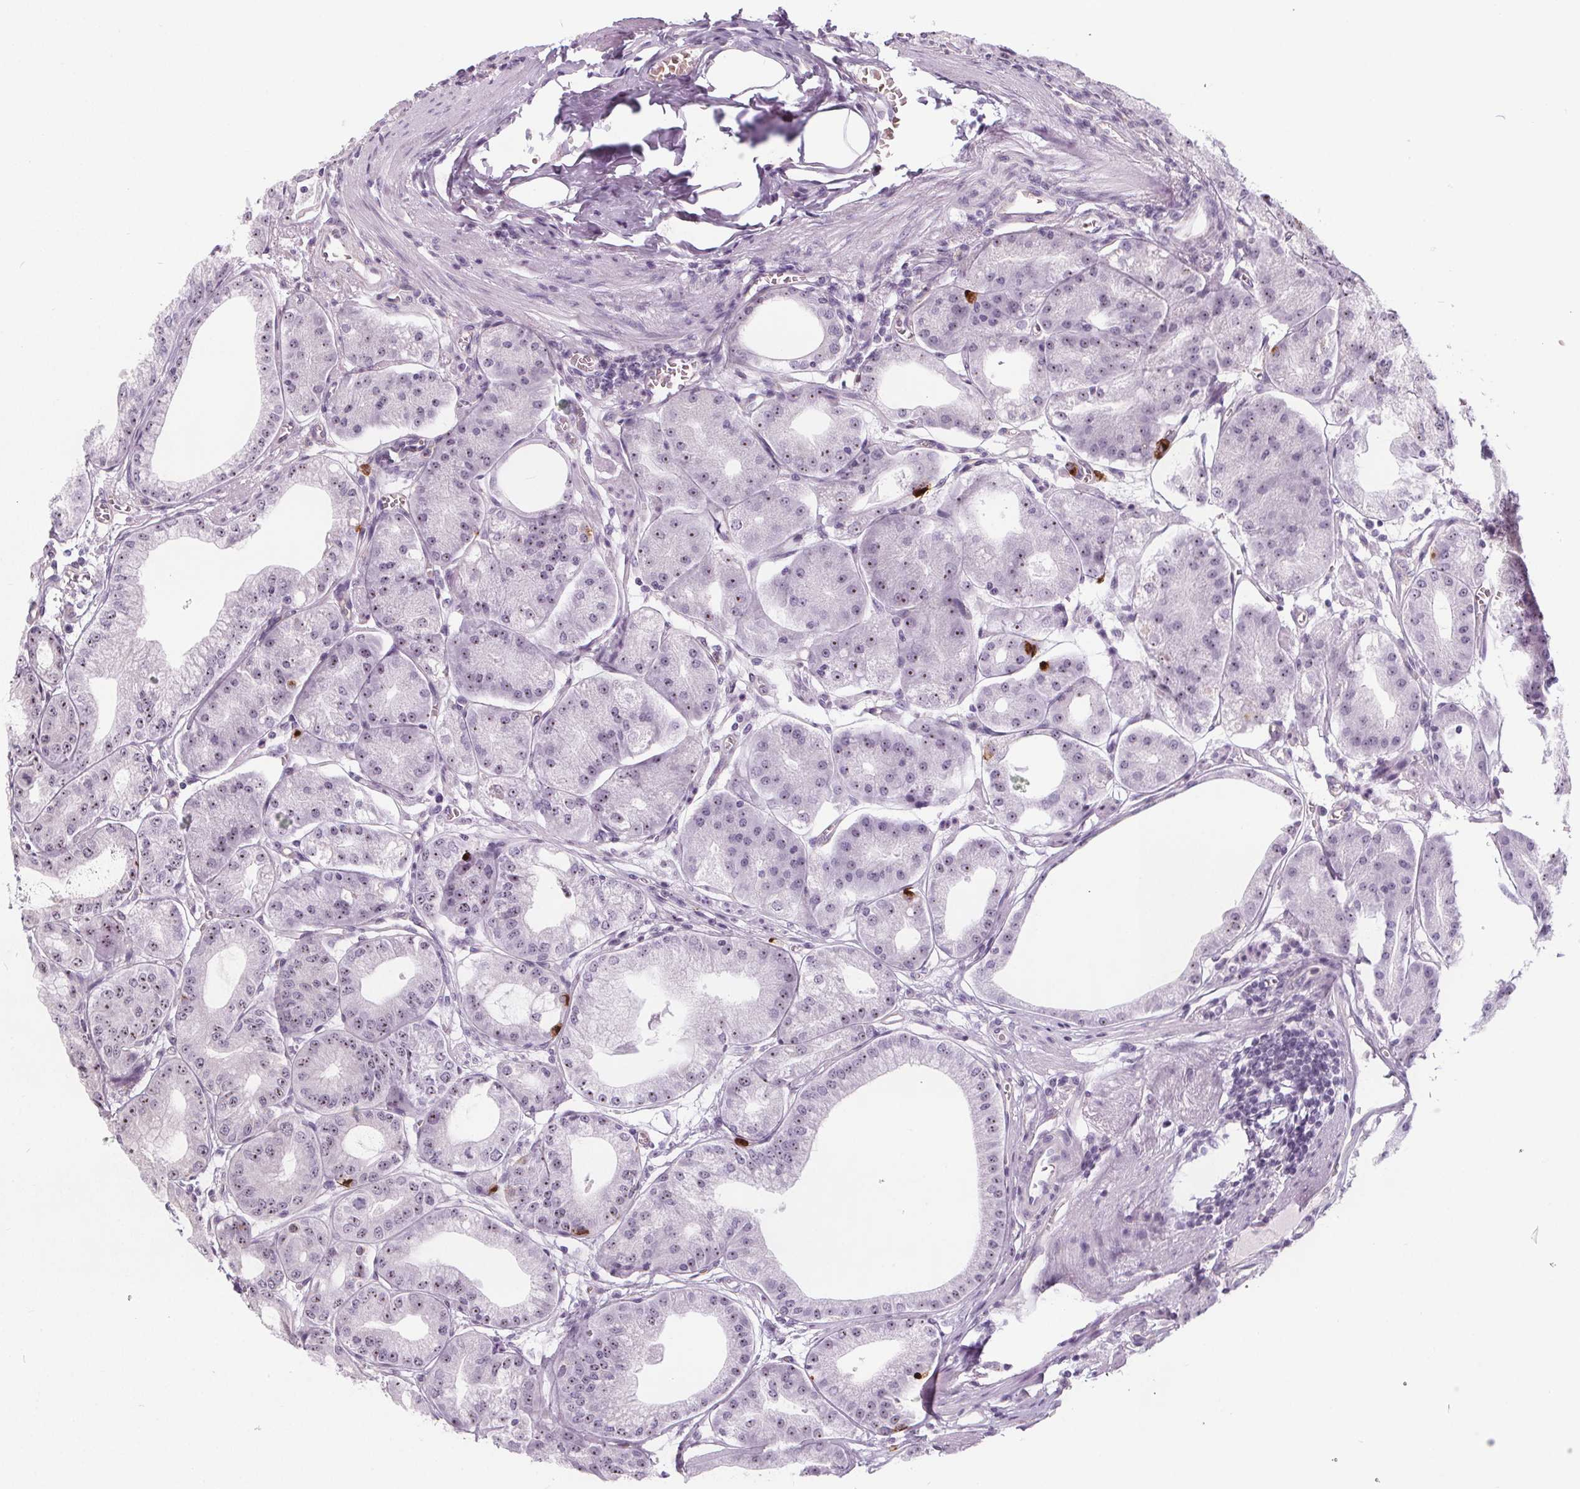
{"staining": {"intensity": "weak", "quantity": "25%-75%", "location": "nuclear"}, "tissue": "stomach", "cell_type": "Glandular cells", "image_type": "normal", "snomed": [{"axis": "morphology", "description": "Normal tissue, NOS"}, {"axis": "topography", "description": "Stomach, lower"}], "caption": "A low amount of weak nuclear positivity is identified in approximately 25%-75% of glandular cells in unremarkable stomach. (DAB = brown stain, brightfield microscopy at high magnification).", "gene": "NOLC1", "patient": {"sex": "male", "age": 71}}